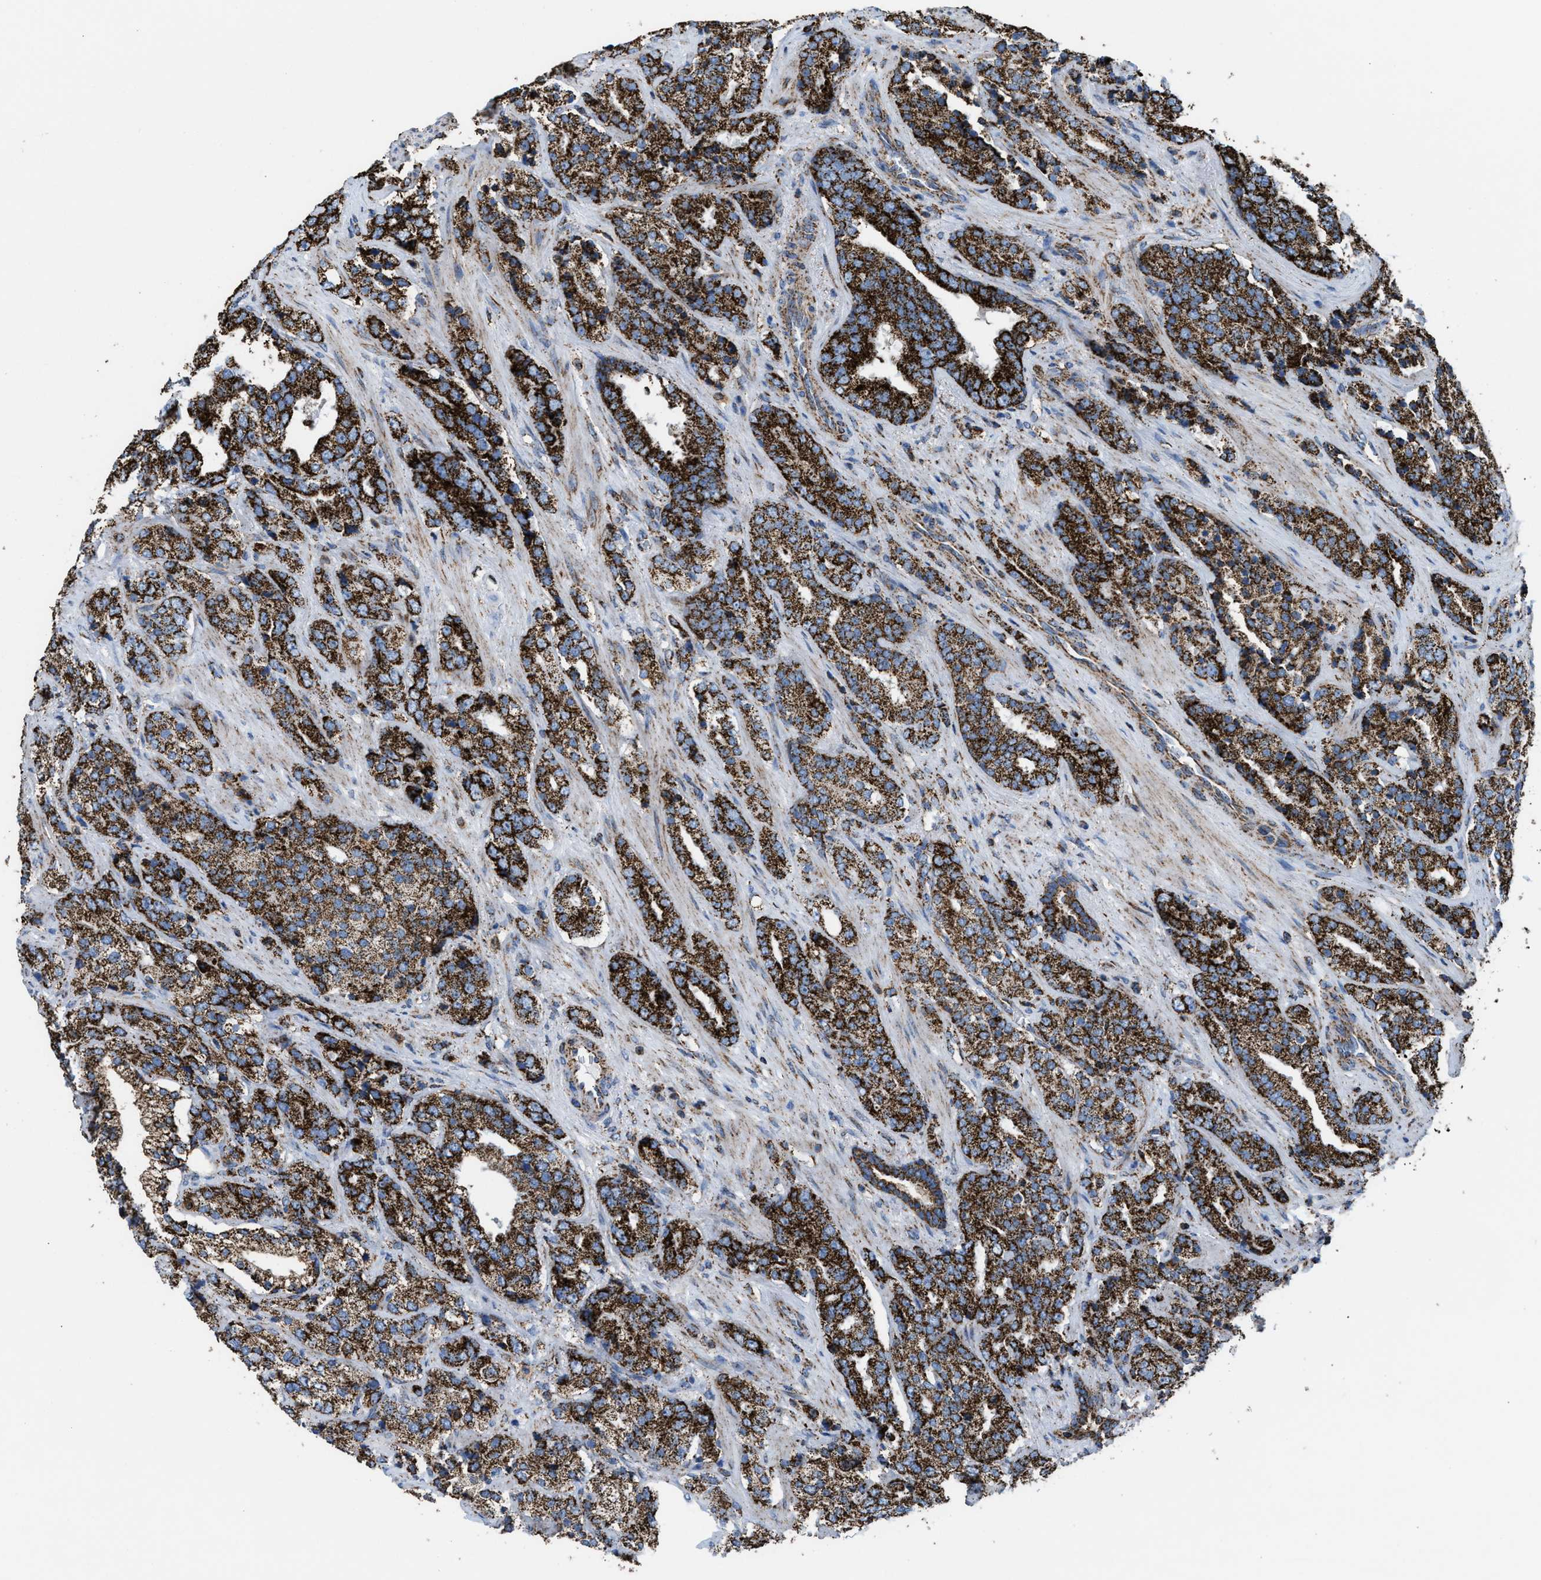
{"staining": {"intensity": "strong", "quantity": ">75%", "location": "cytoplasmic/membranous"}, "tissue": "prostate cancer", "cell_type": "Tumor cells", "image_type": "cancer", "snomed": [{"axis": "morphology", "description": "Adenocarcinoma, High grade"}, {"axis": "topography", "description": "Prostate"}], "caption": "IHC image of neoplastic tissue: human prostate adenocarcinoma (high-grade) stained using immunohistochemistry (IHC) reveals high levels of strong protein expression localized specifically in the cytoplasmic/membranous of tumor cells, appearing as a cytoplasmic/membranous brown color.", "gene": "ECHS1", "patient": {"sex": "male", "age": 71}}